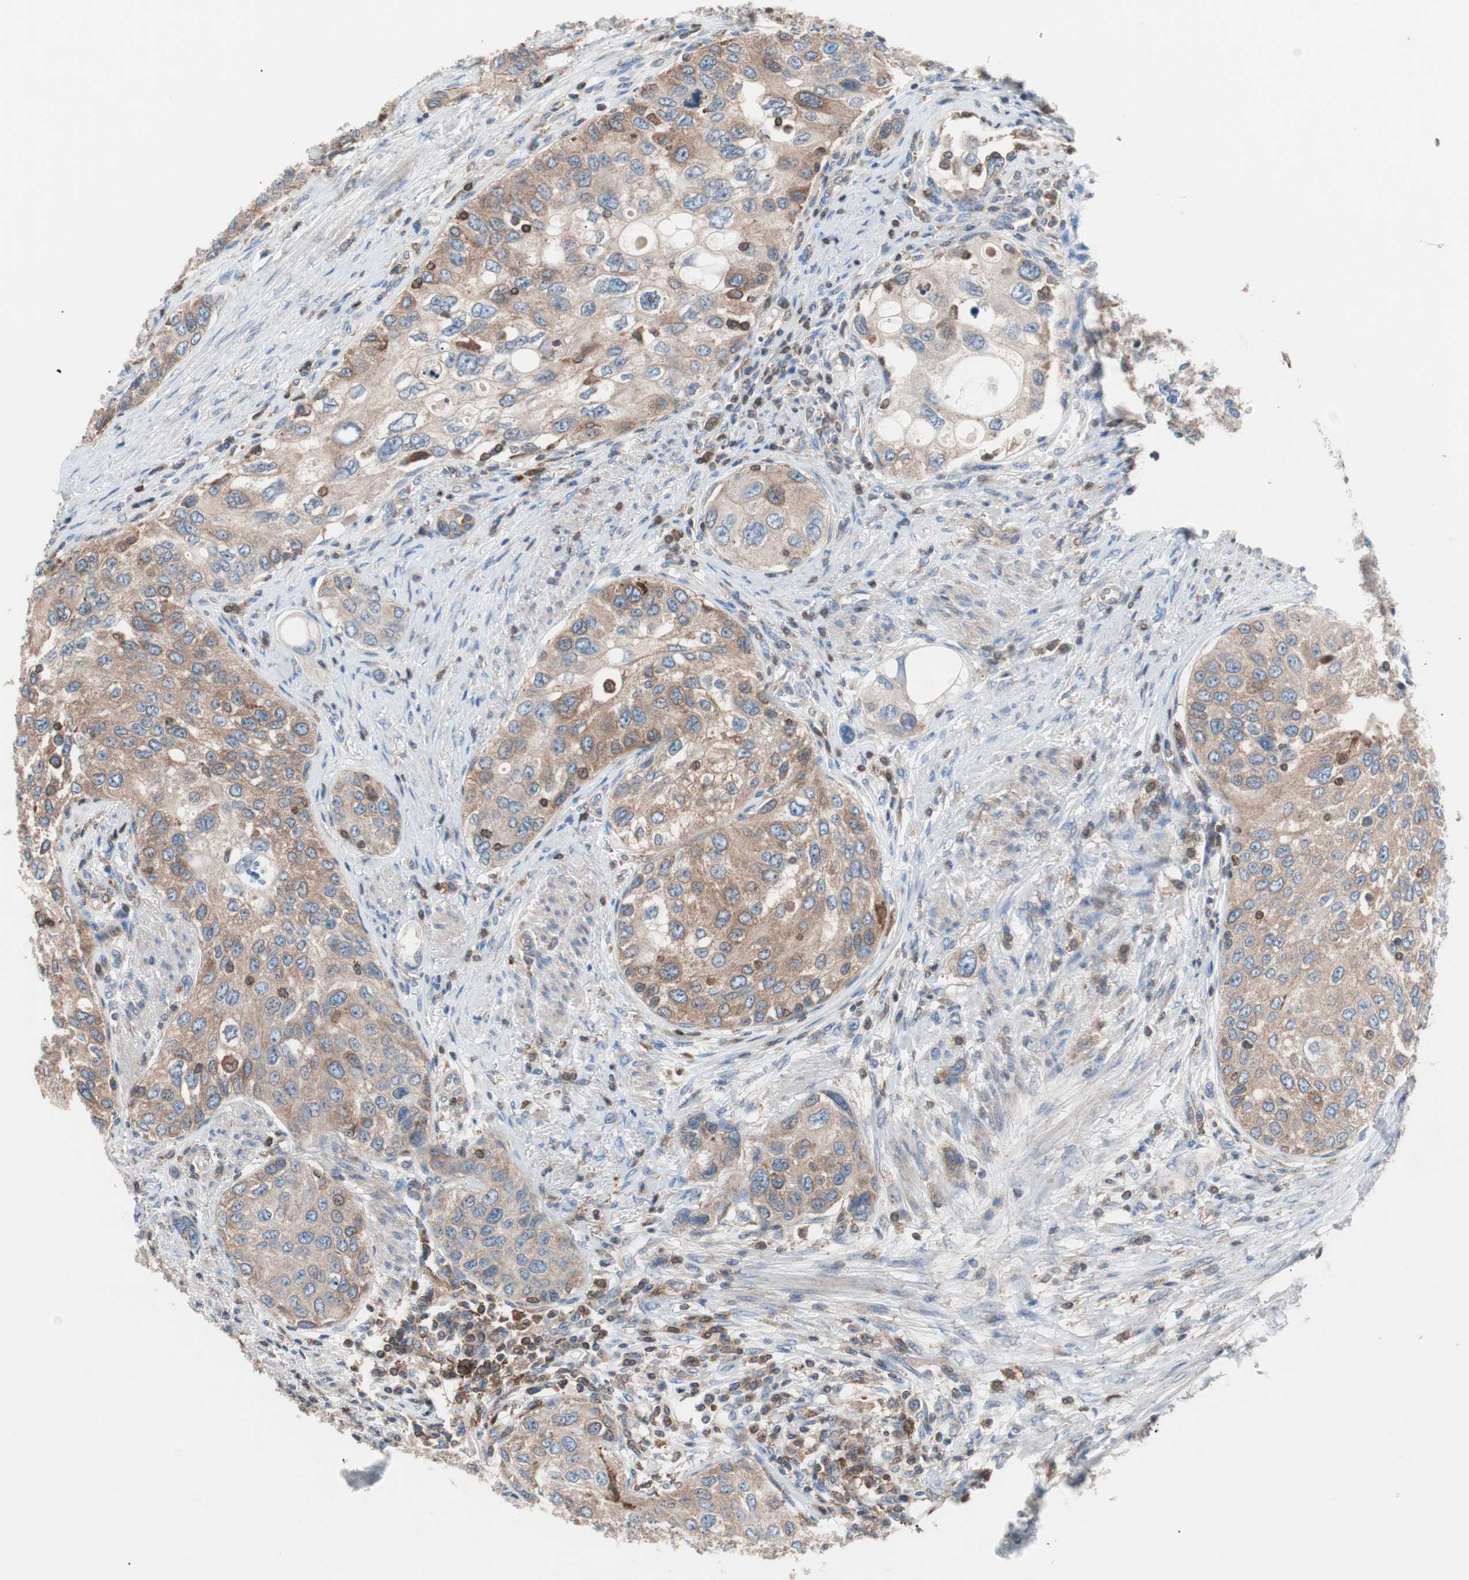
{"staining": {"intensity": "moderate", "quantity": ">75%", "location": "cytoplasmic/membranous"}, "tissue": "urothelial cancer", "cell_type": "Tumor cells", "image_type": "cancer", "snomed": [{"axis": "morphology", "description": "Urothelial carcinoma, High grade"}, {"axis": "topography", "description": "Urinary bladder"}], "caption": "A medium amount of moderate cytoplasmic/membranous expression is appreciated in about >75% of tumor cells in urothelial carcinoma (high-grade) tissue.", "gene": "PIK3R1", "patient": {"sex": "female", "age": 56}}